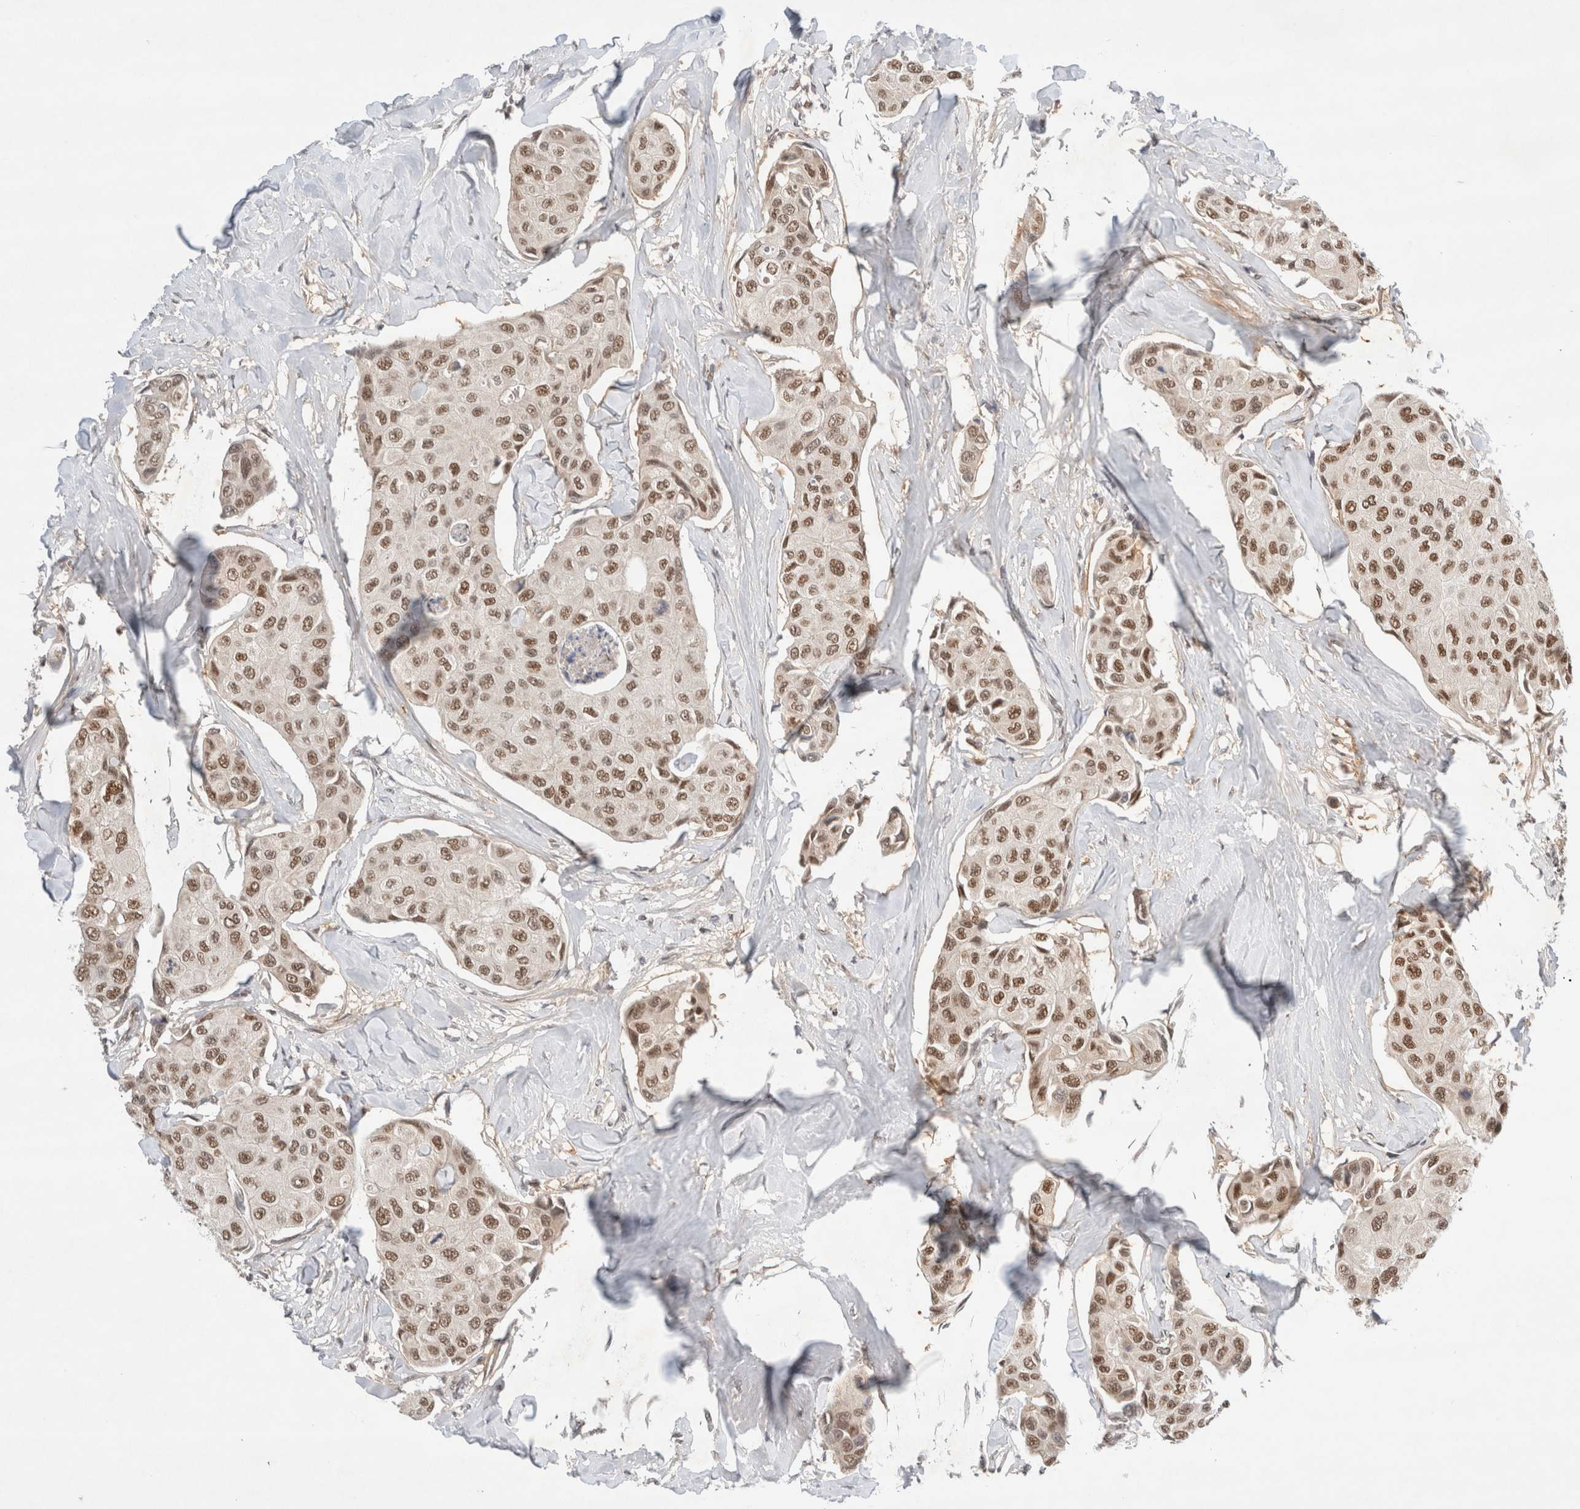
{"staining": {"intensity": "moderate", "quantity": ">75%", "location": "nuclear"}, "tissue": "breast cancer", "cell_type": "Tumor cells", "image_type": "cancer", "snomed": [{"axis": "morphology", "description": "Duct carcinoma"}, {"axis": "topography", "description": "Breast"}], "caption": "Breast infiltrating ductal carcinoma was stained to show a protein in brown. There is medium levels of moderate nuclear expression in approximately >75% of tumor cells.", "gene": "GTF2I", "patient": {"sex": "female", "age": 80}}